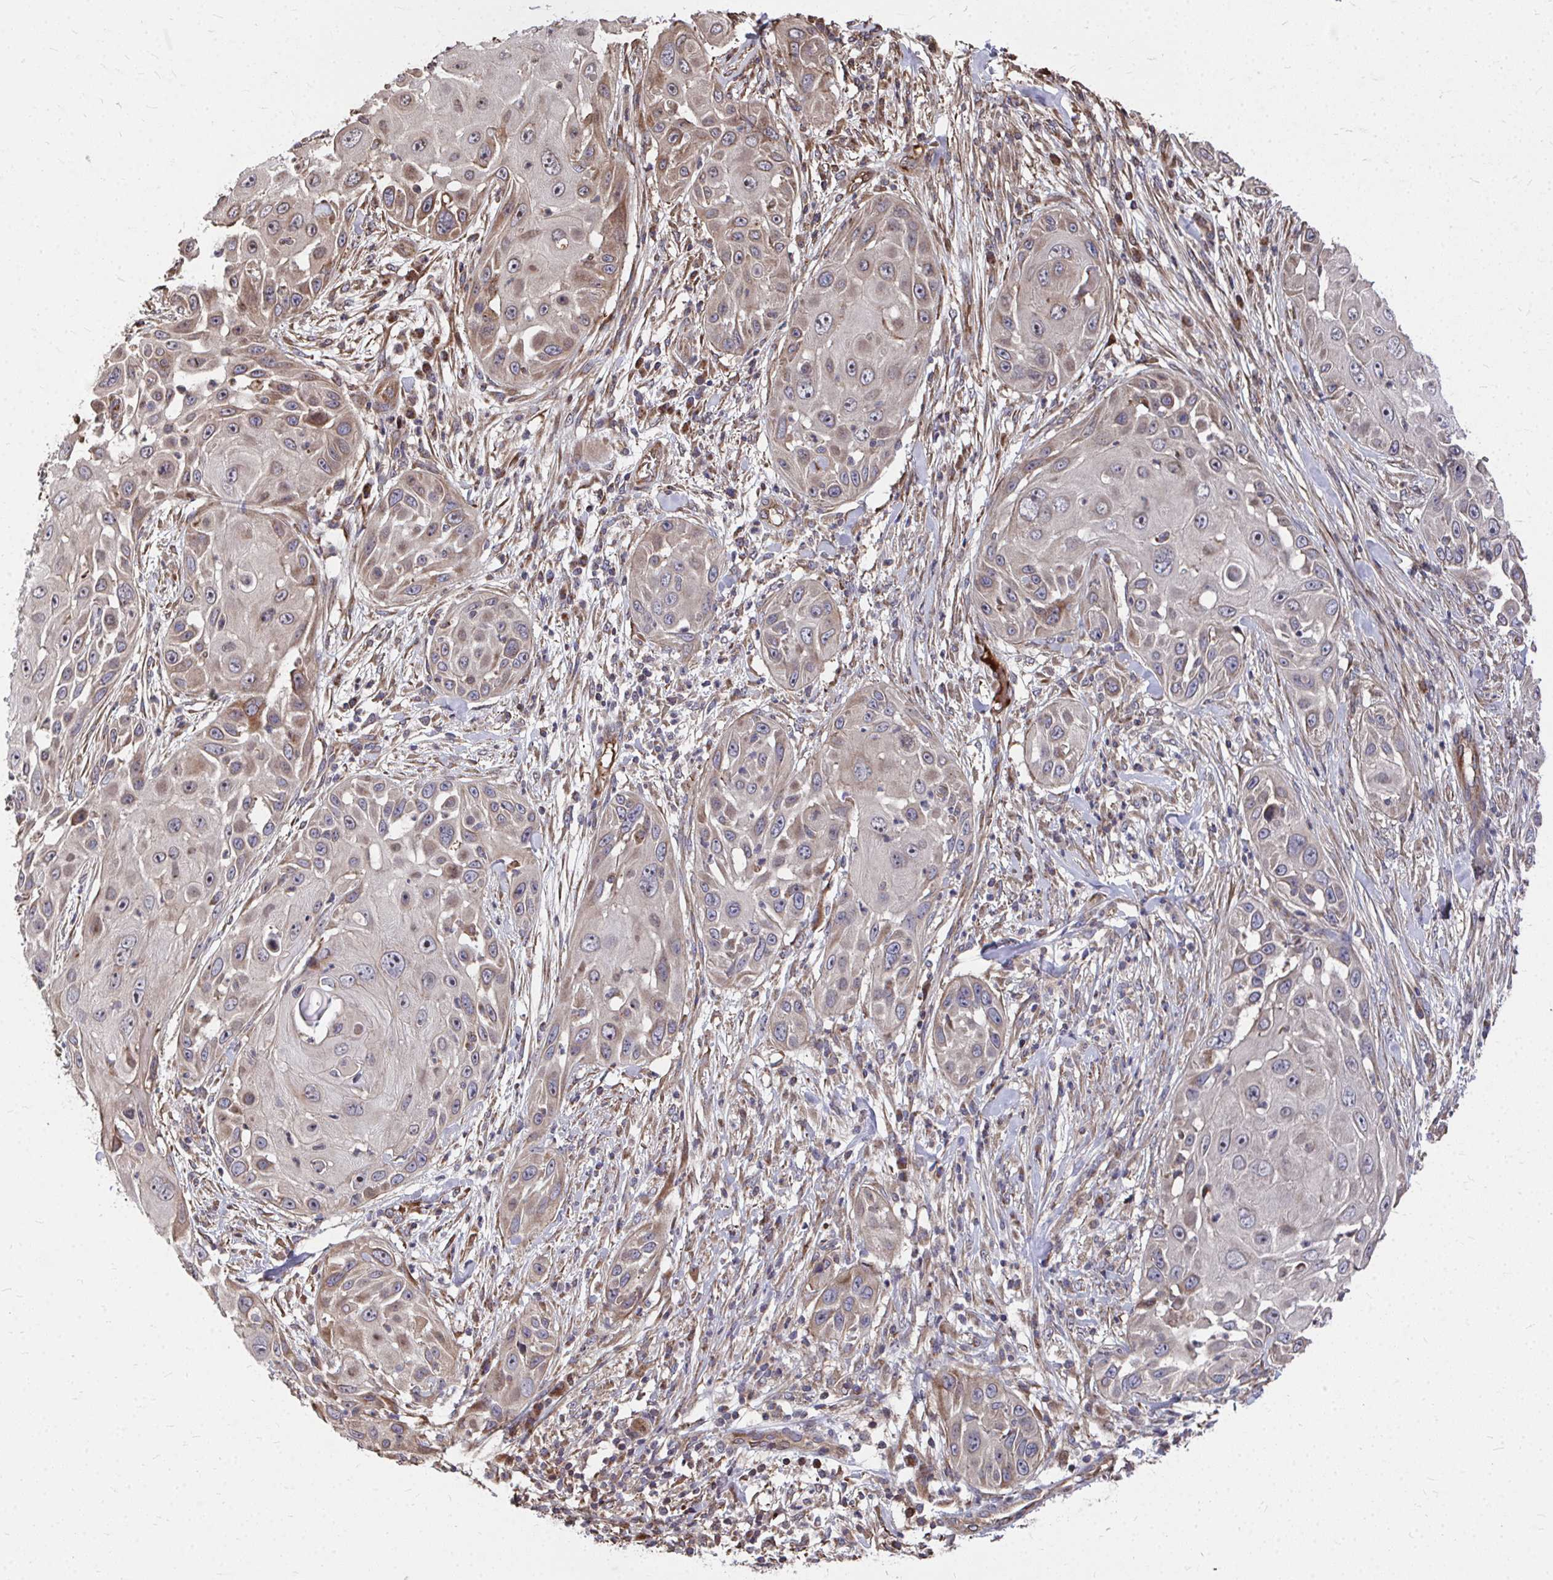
{"staining": {"intensity": "moderate", "quantity": "25%-75%", "location": "cytoplasmic/membranous"}, "tissue": "skin cancer", "cell_type": "Tumor cells", "image_type": "cancer", "snomed": [{"axis": "morphology", "description": "Squamous cell carcinoma, NOS"}, {"axis": "topography", "description": "Skin"}], "caption": "About 25%-75% of tumor cells in human skin cancer (squamous cell carcinoma) reveal moderate cytoplasmic/membranous protein staining as visualized by brown immunohistochemical staining.", "gene": "FAM89A", "patient": {"sex": "female", "age": 44}}